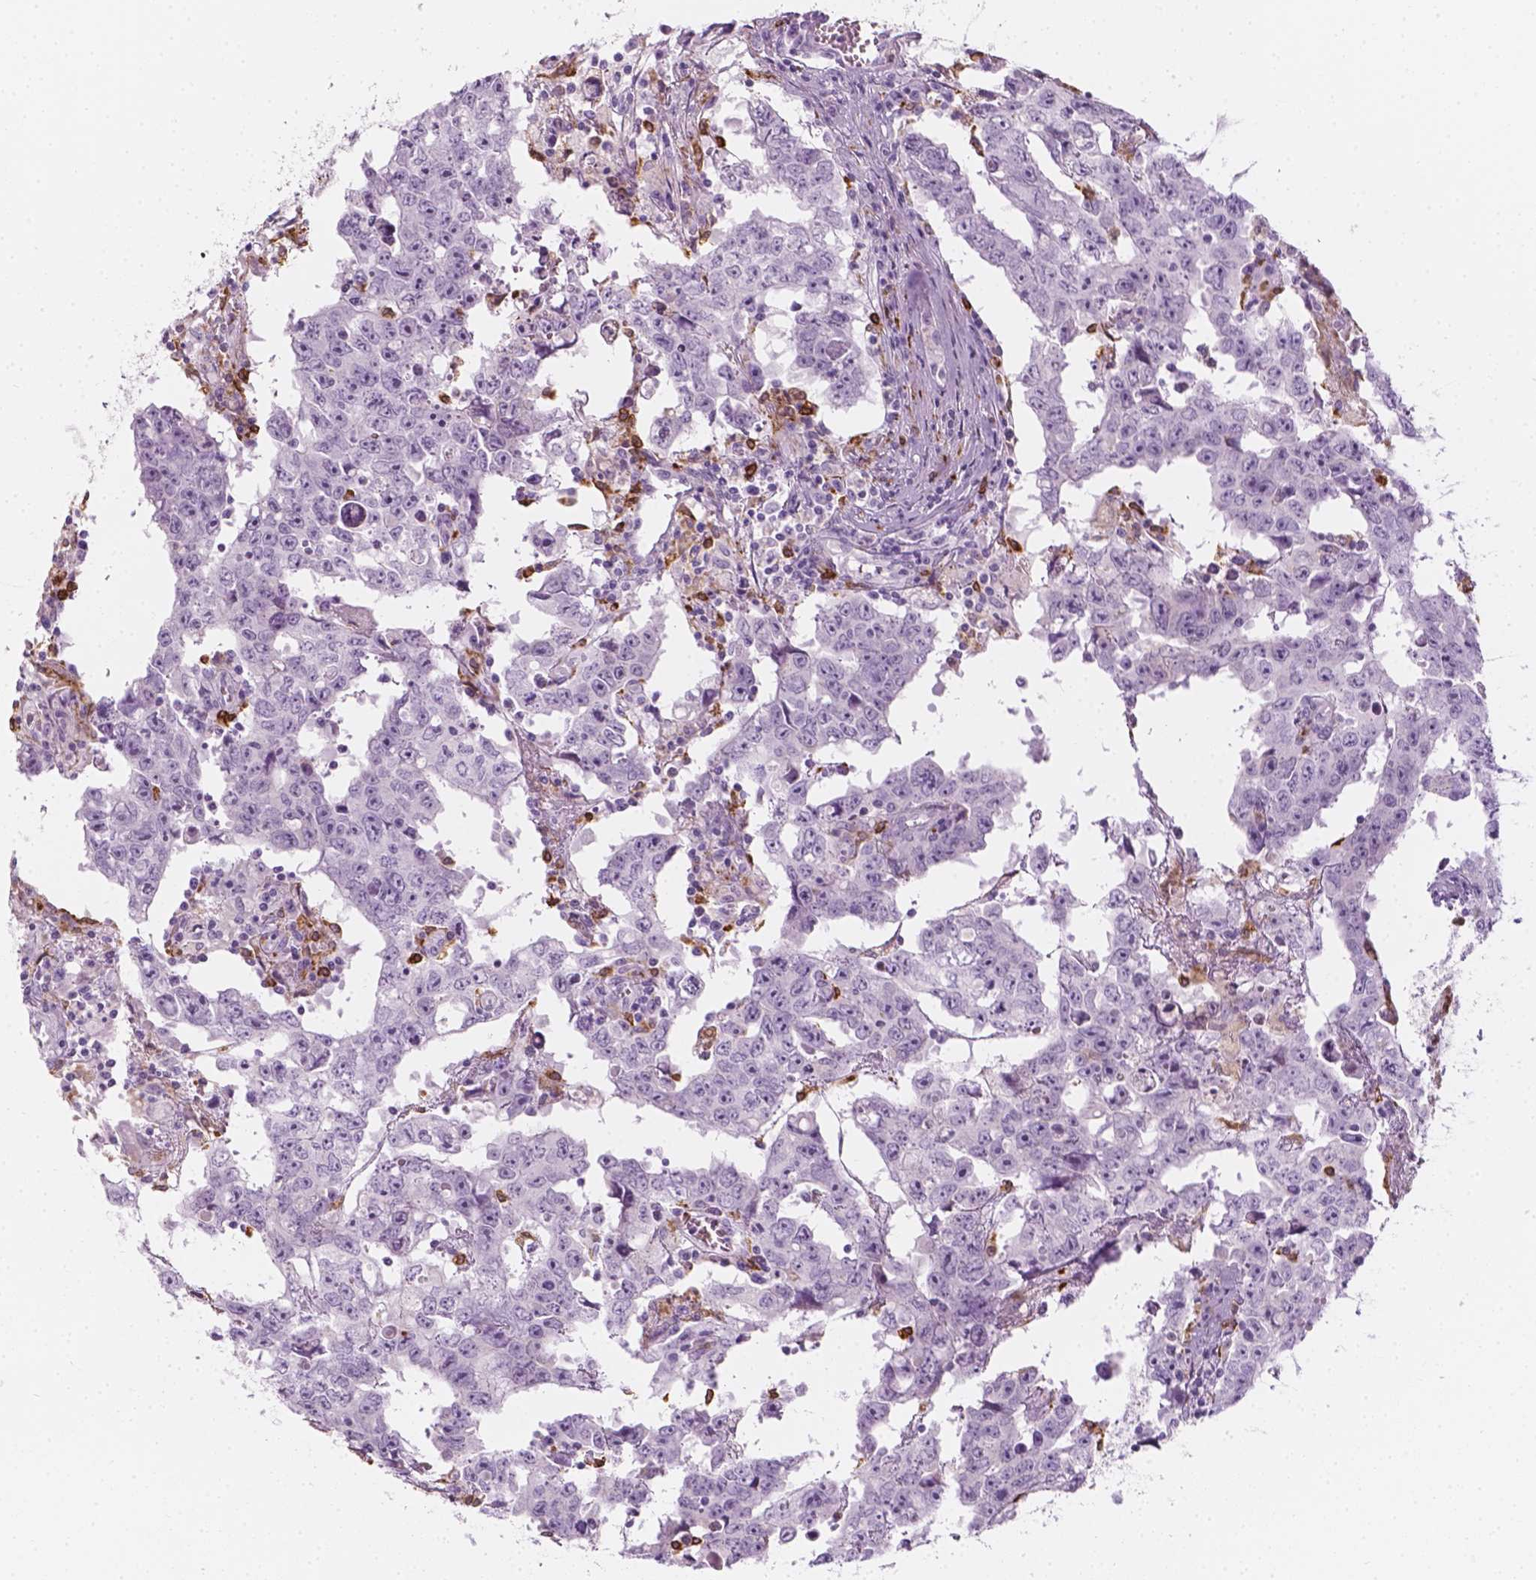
{"staining": {"intensity": "negative", "quantity": "none", "location": "none"}, "tissue": "testis cancer", "cell_type": "Tumor cells", "image_type": "cancer", "snomed": [{"axis": "morphology", "description": "Carcinoma, Embryonal, NOS"}, {"axis": "topography", "description": "Testis"}], "caption": "This is an immunohistochemistry image of testis embryonal carcinoma. There is no expression in tumor cells.", "gene": "CES1", "patient": {"sex": "male", "age": 22}}